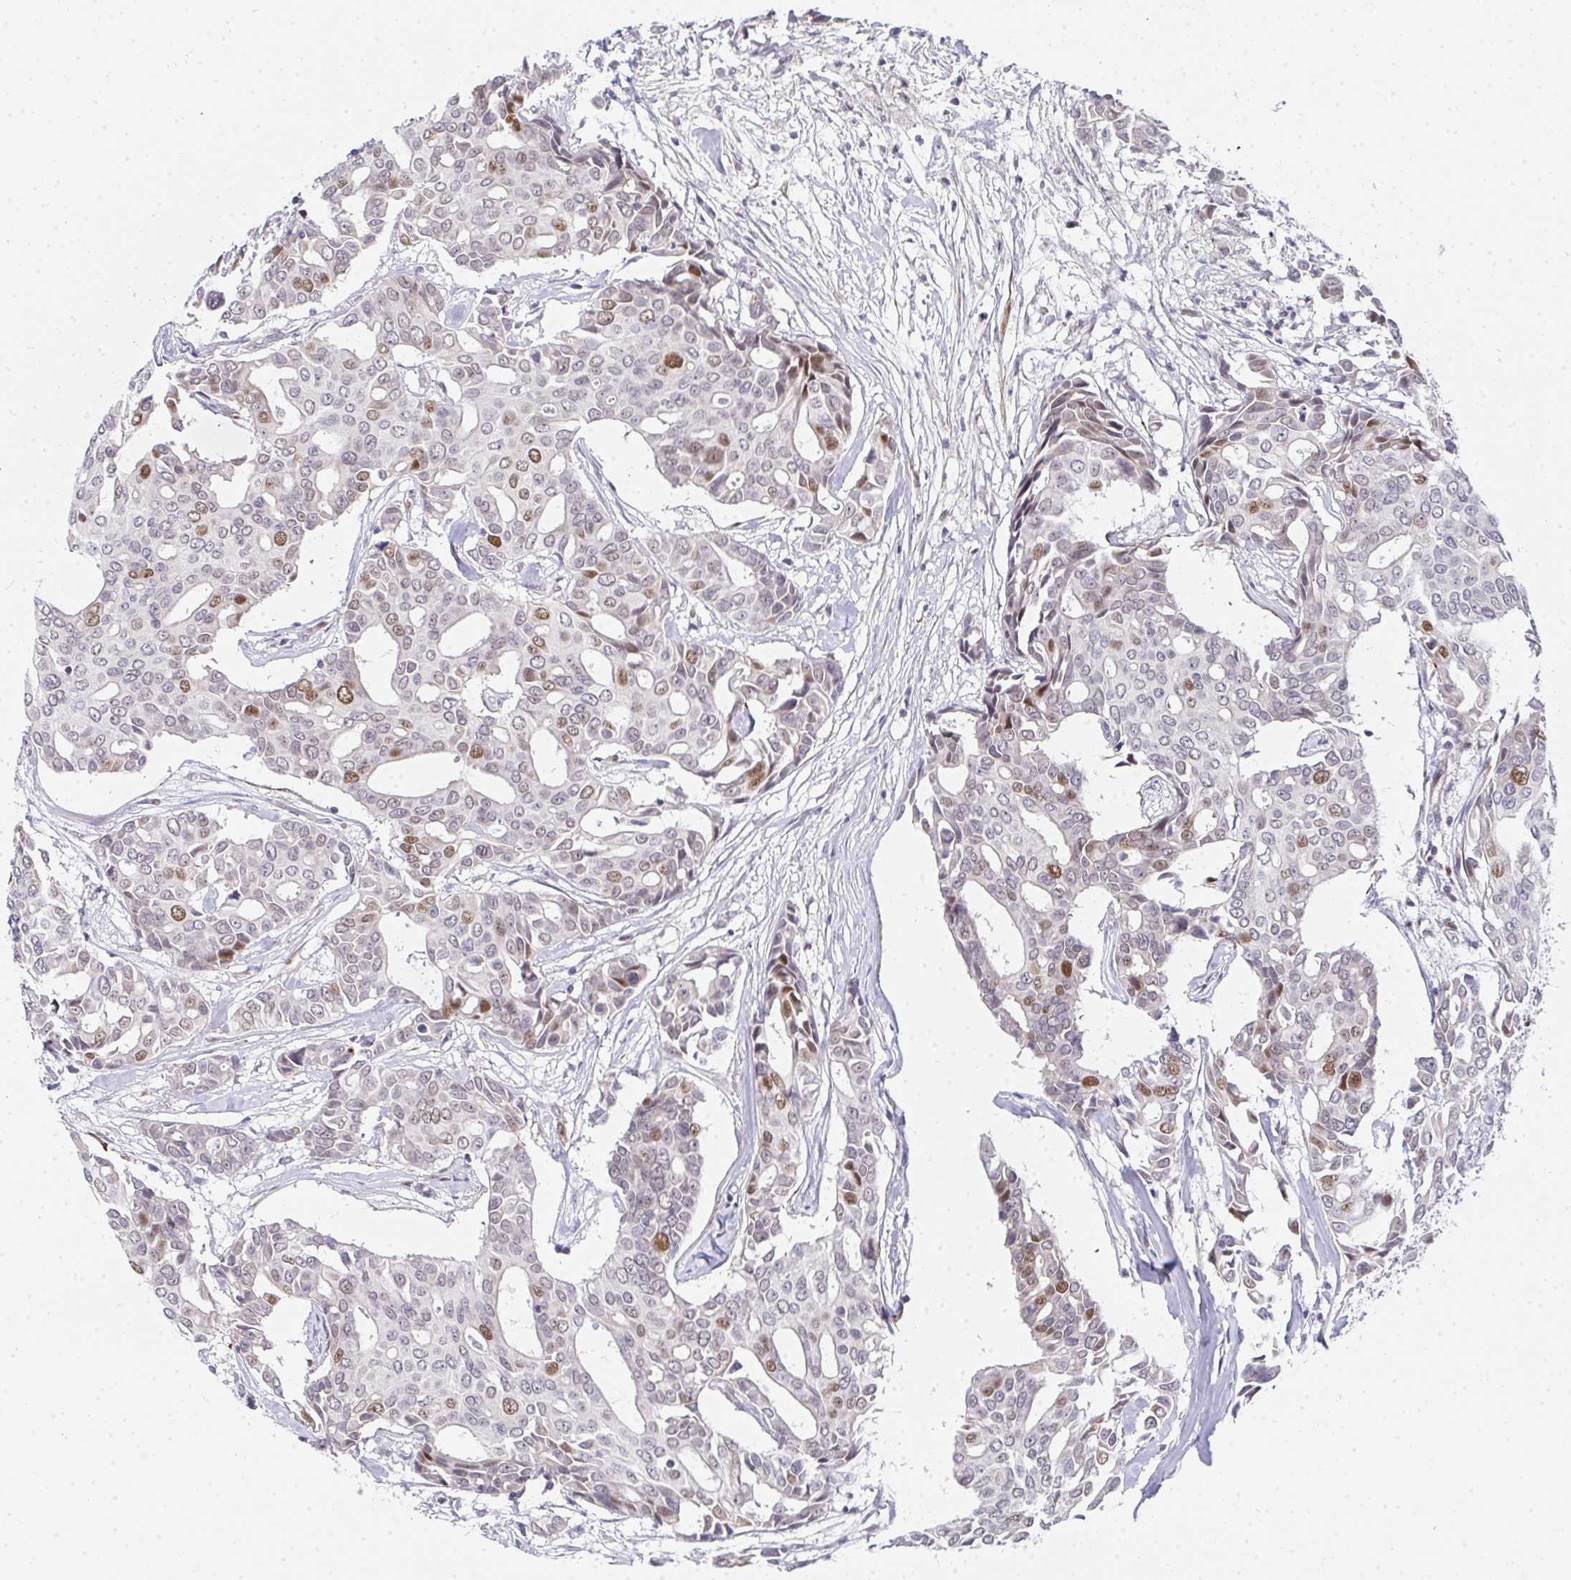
{"staining": {"intensity": "moderate", "quantity": "<25%", "location": "nuclear"}, "tissue": "breast cancer", "cell_type": "Tumor cells", "image_type": "cancer", "snomed": [{"axis": "morphology", "description": "Duct carcinoma"}, {"axis": "topography", "description": "Breast"}], "caption": "Immunohistochemistry (IHC) of breast intraductal carcinoma displays low levels of moderate nuclear staining in approximately <25% of tumor cells.", "gene": "GINS2", "patient": {"sex": "female", "age": 54}}